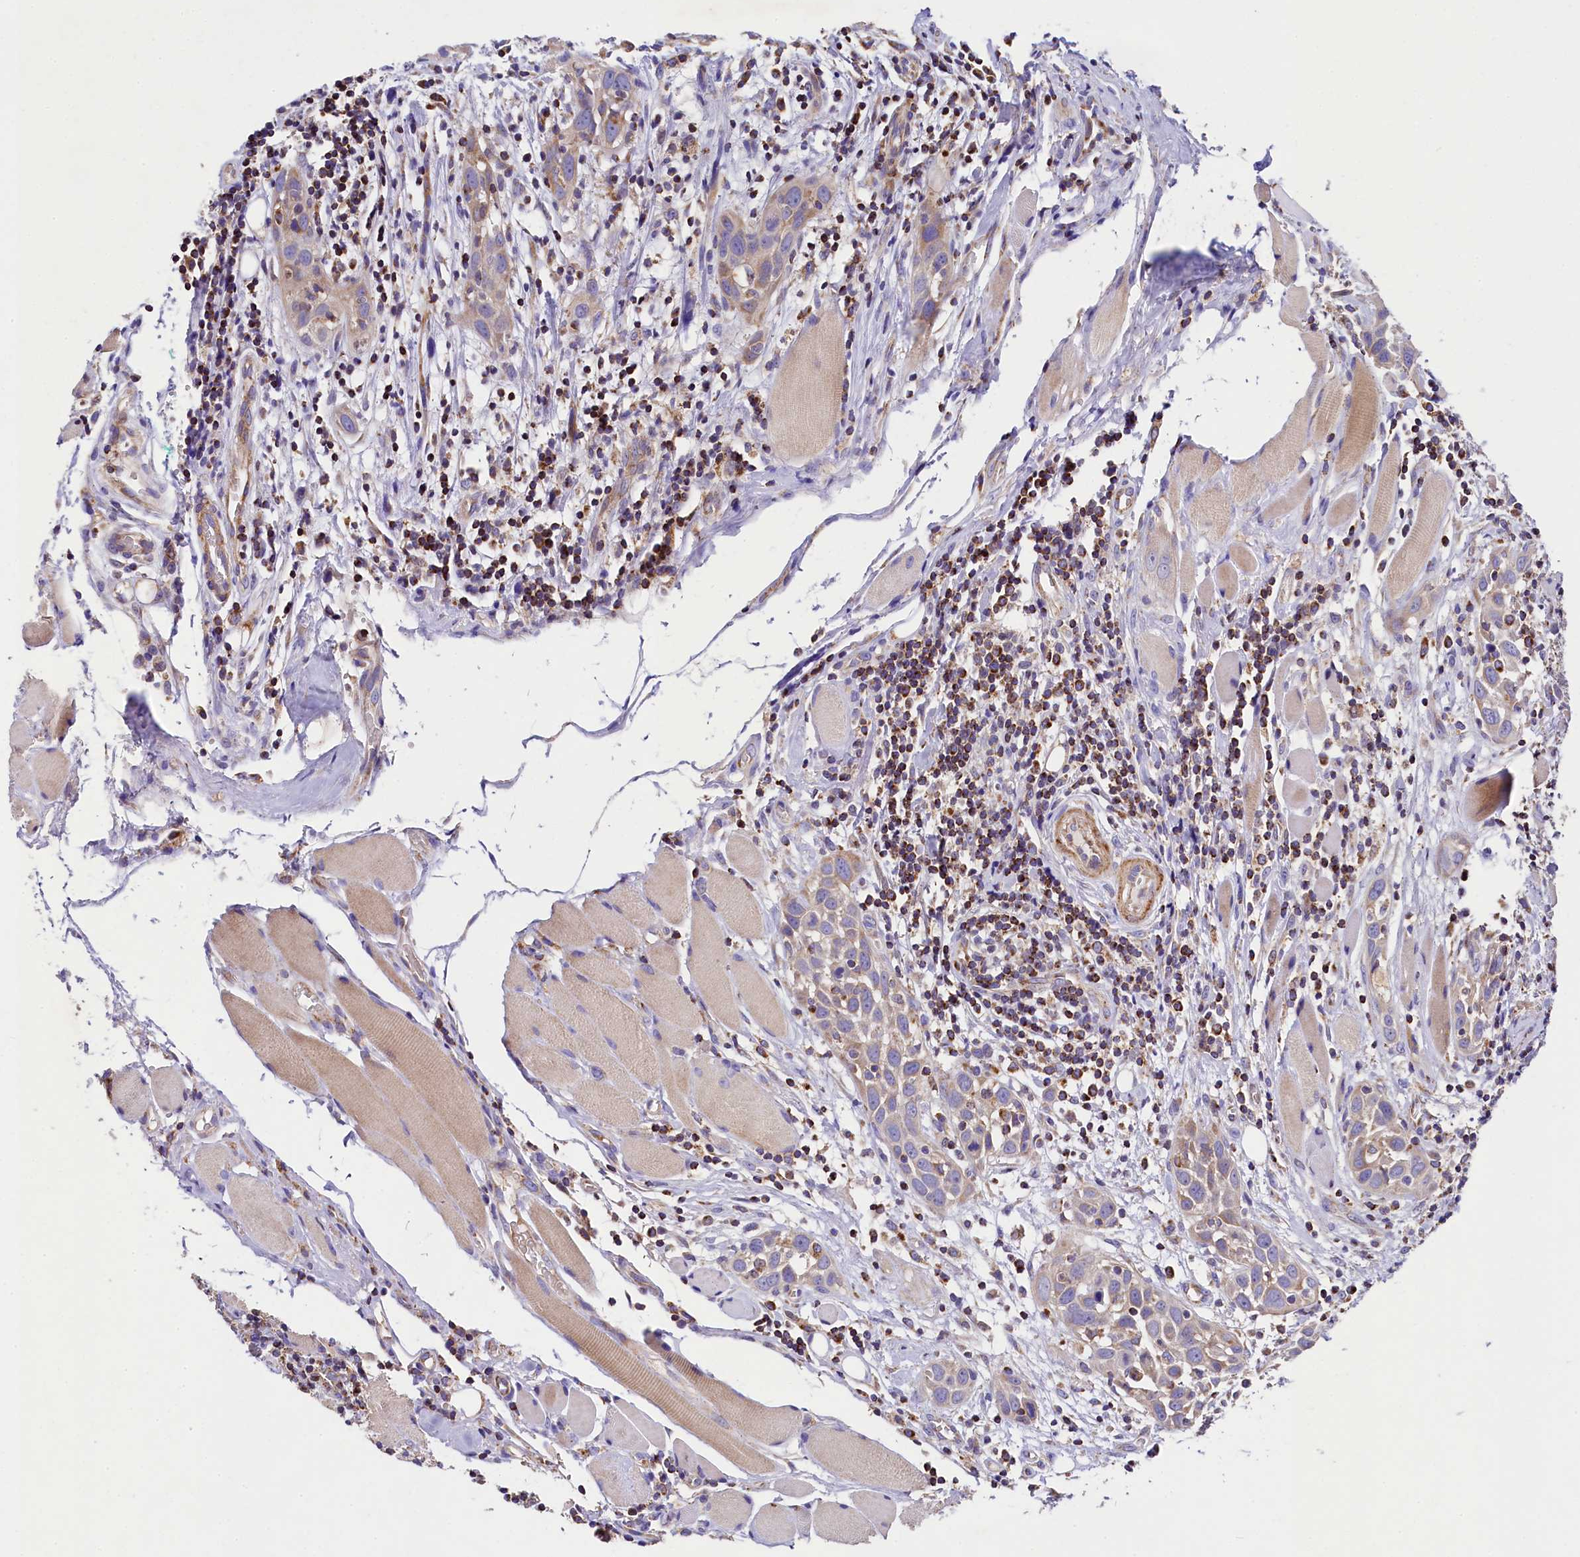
{"staining": {"intensity": "weak", "quantity": "<25%", "location": "cytoplasmic/membranous"}, "tissue": "head and neck cancer", "cell_type": "Tumor cells", "image_type": "cancer", "snomed": [{"axis": "morphology", "description": "Squamous cell carcinoma, NOS"}, {"axis": "topography", "description": "Oral tissue"}, {"axis": "topography", "description": "Head-Neck"}], "caption": "Protein analysis of head and neck cancer reveals no significant positivity in tumor cells.", "gene": "CLYBL", "patient": {"sex": "female", "age": 50}}